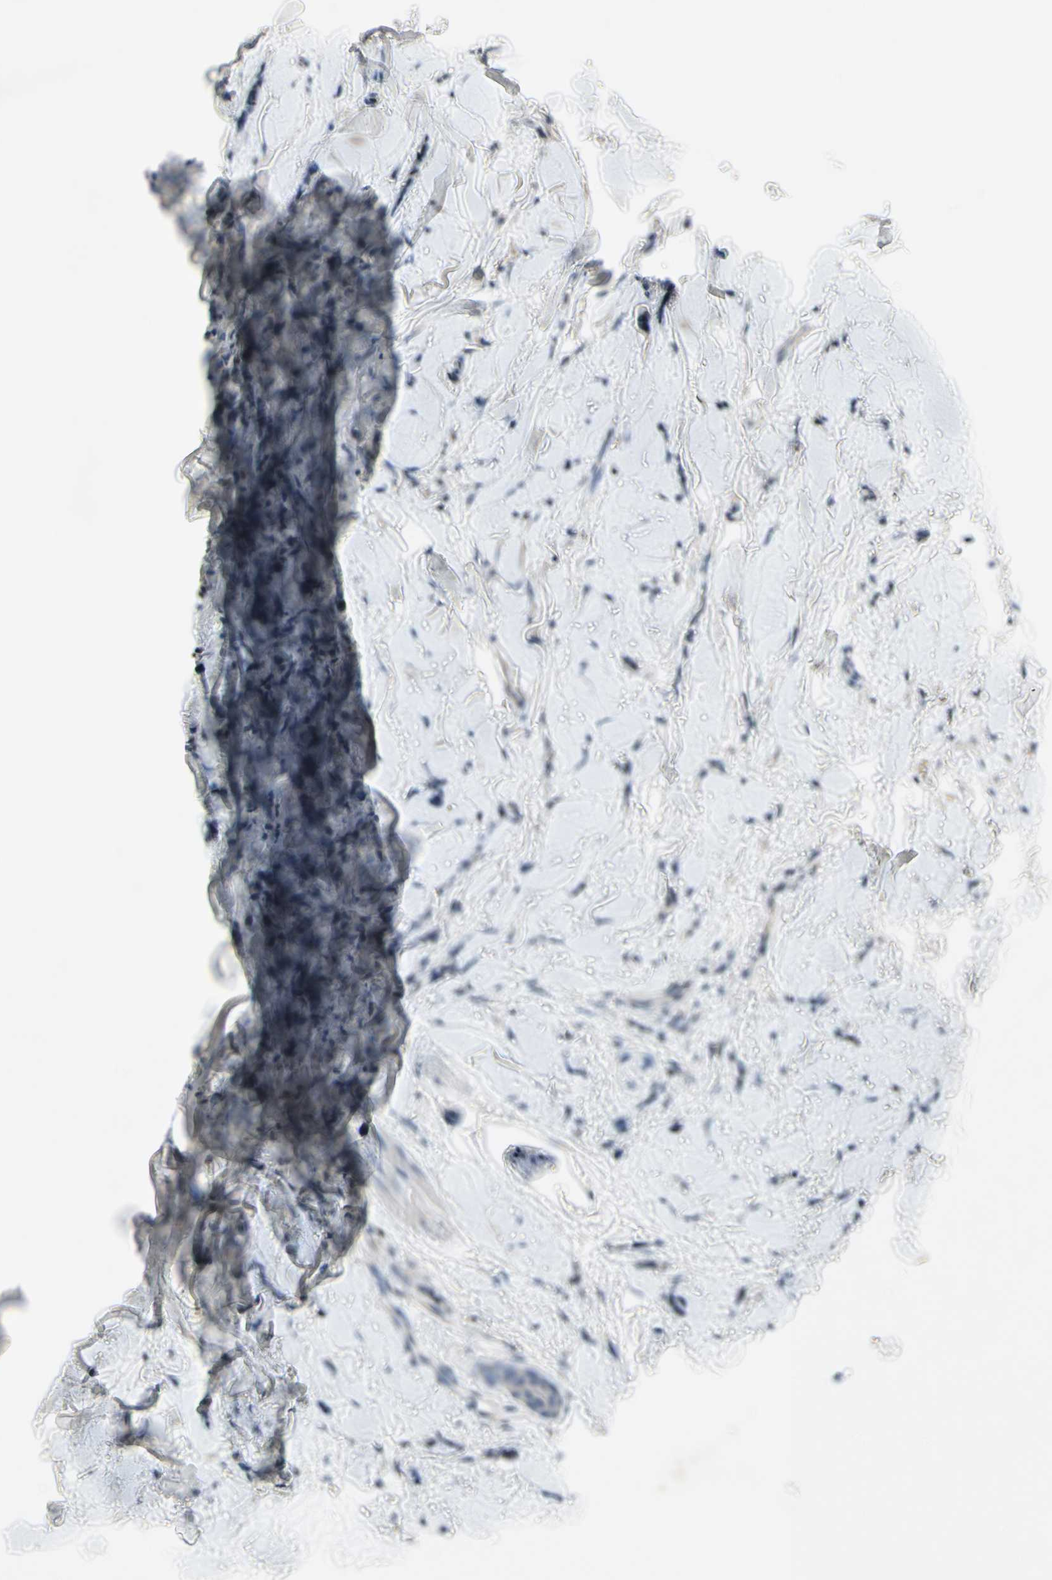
{"staining": {"intensity": "weak", "quantity": "<25%", "location": "cytoplasmic/membranous"}, "tissue": "breast cancer", "cell_type": "Tumor cells", "image_type": "cancer", "snomed": [{"axis": "morphology", "description": "Lobular carcinoma"}, {"axis": "topography", "description": "Skin"}, {"axis": "topography", "description": "Breast"}], "caption": "The photomicrograph exhibits no significant positivity in tumor cells of breast lobular carcinoma.", "gene": "SELENOK", "patient": {"sex": "female", "age": 46}}